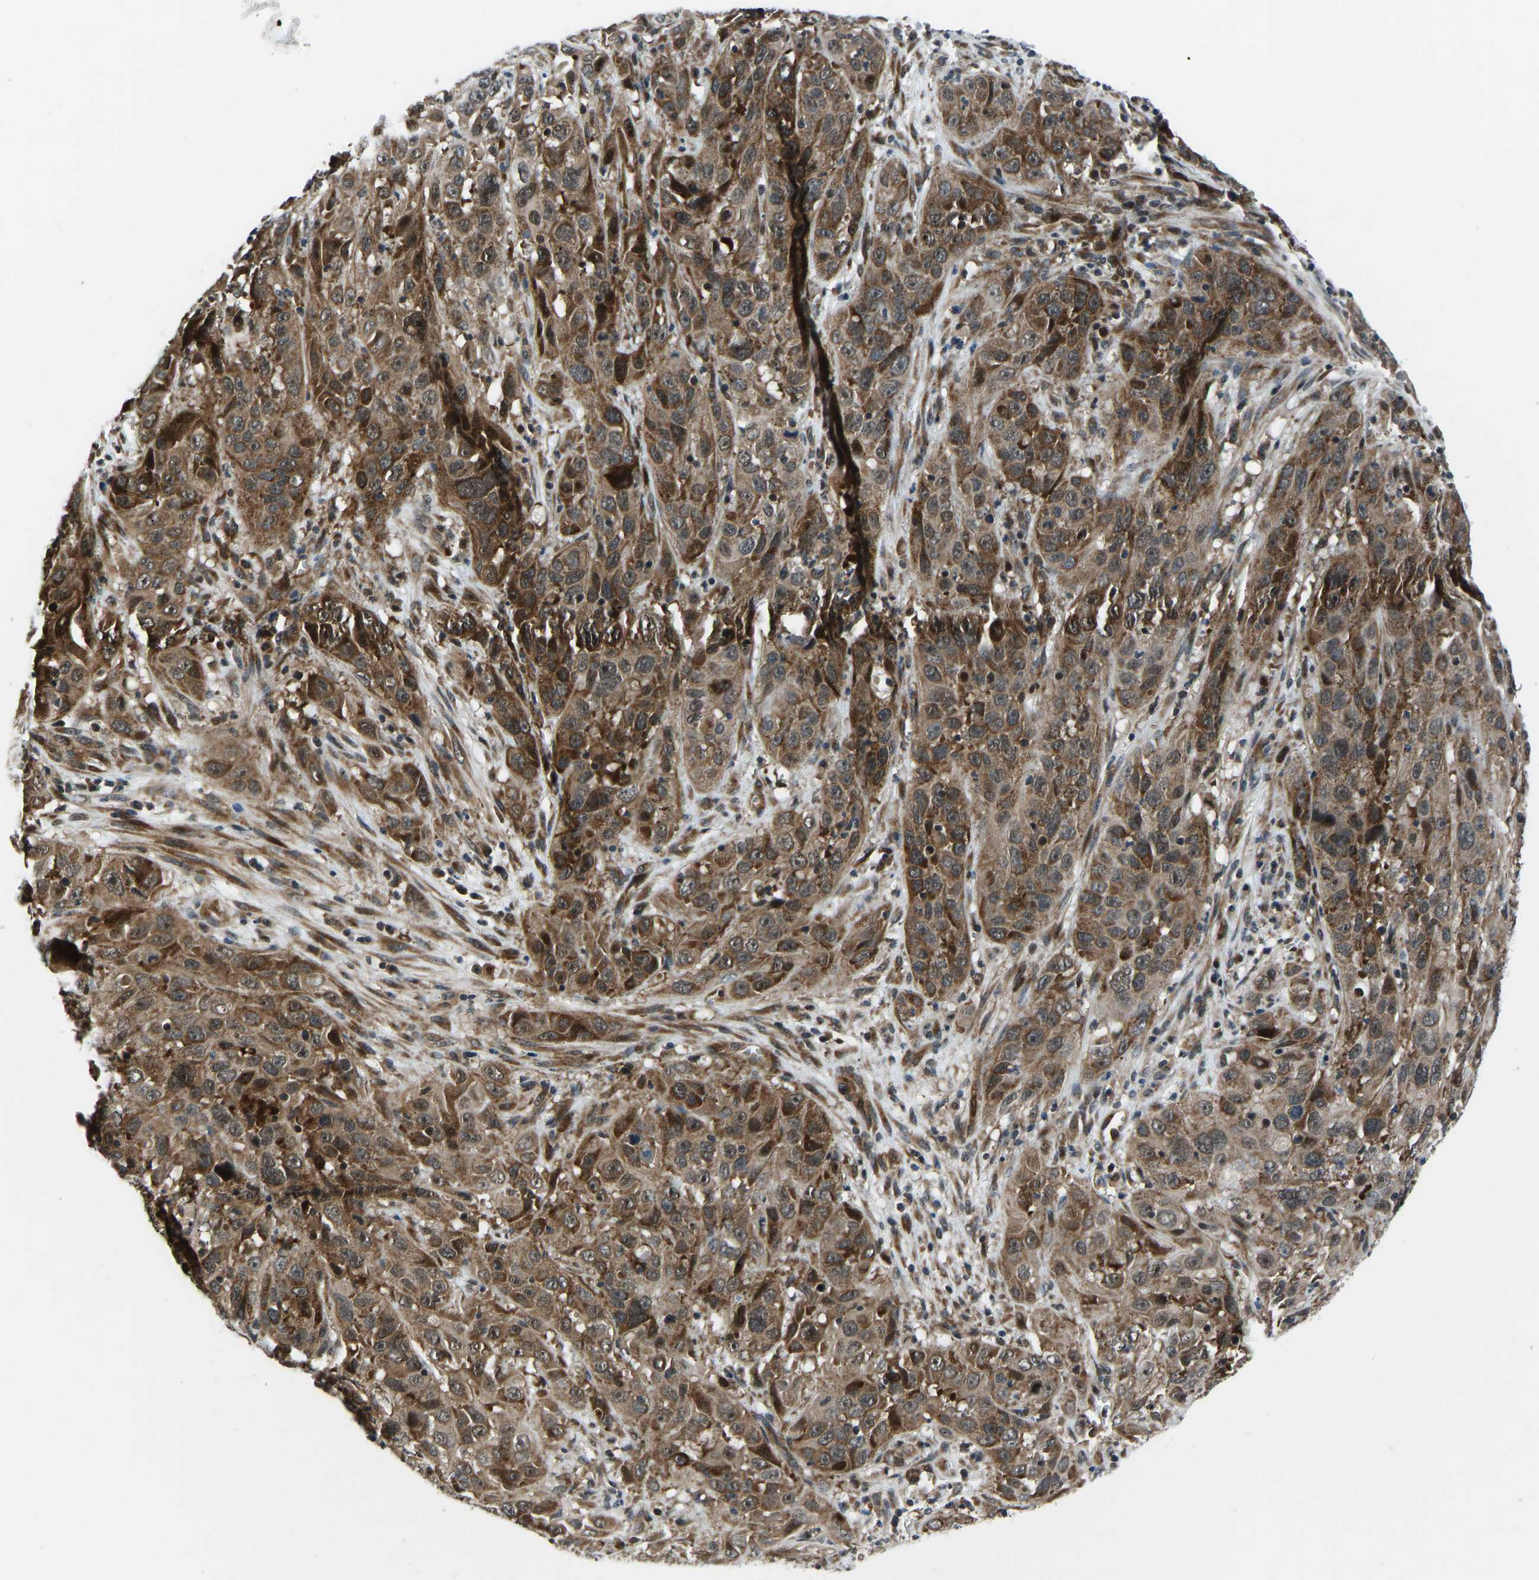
{"staining": {"intensity": "moderate", "quantity": ">75%", "location": "cytoplasmic/membranous"}, "tissue": "cervical cancer", "cell_type": "Tumor cells", "image_type": "cancer", "snomed": [{"axis": "morphology", "description": "Squamous cell carcinoma, NOS"}, {"axis": "topography", "description": "Cervix"}], "caption": "Squamous cell carcinoma (cervical) was stained to show a protein in brown. There is medium levels of moderate cytoplasmic/membranous positivity in approximately >75% of tumor cells. Using DAB (brown) and hematoxylin (blue) stains, captured at high magnification using brightfield microscopy.", "gene": "RLIM", "patient": {"sex": "female", "age": 32}}